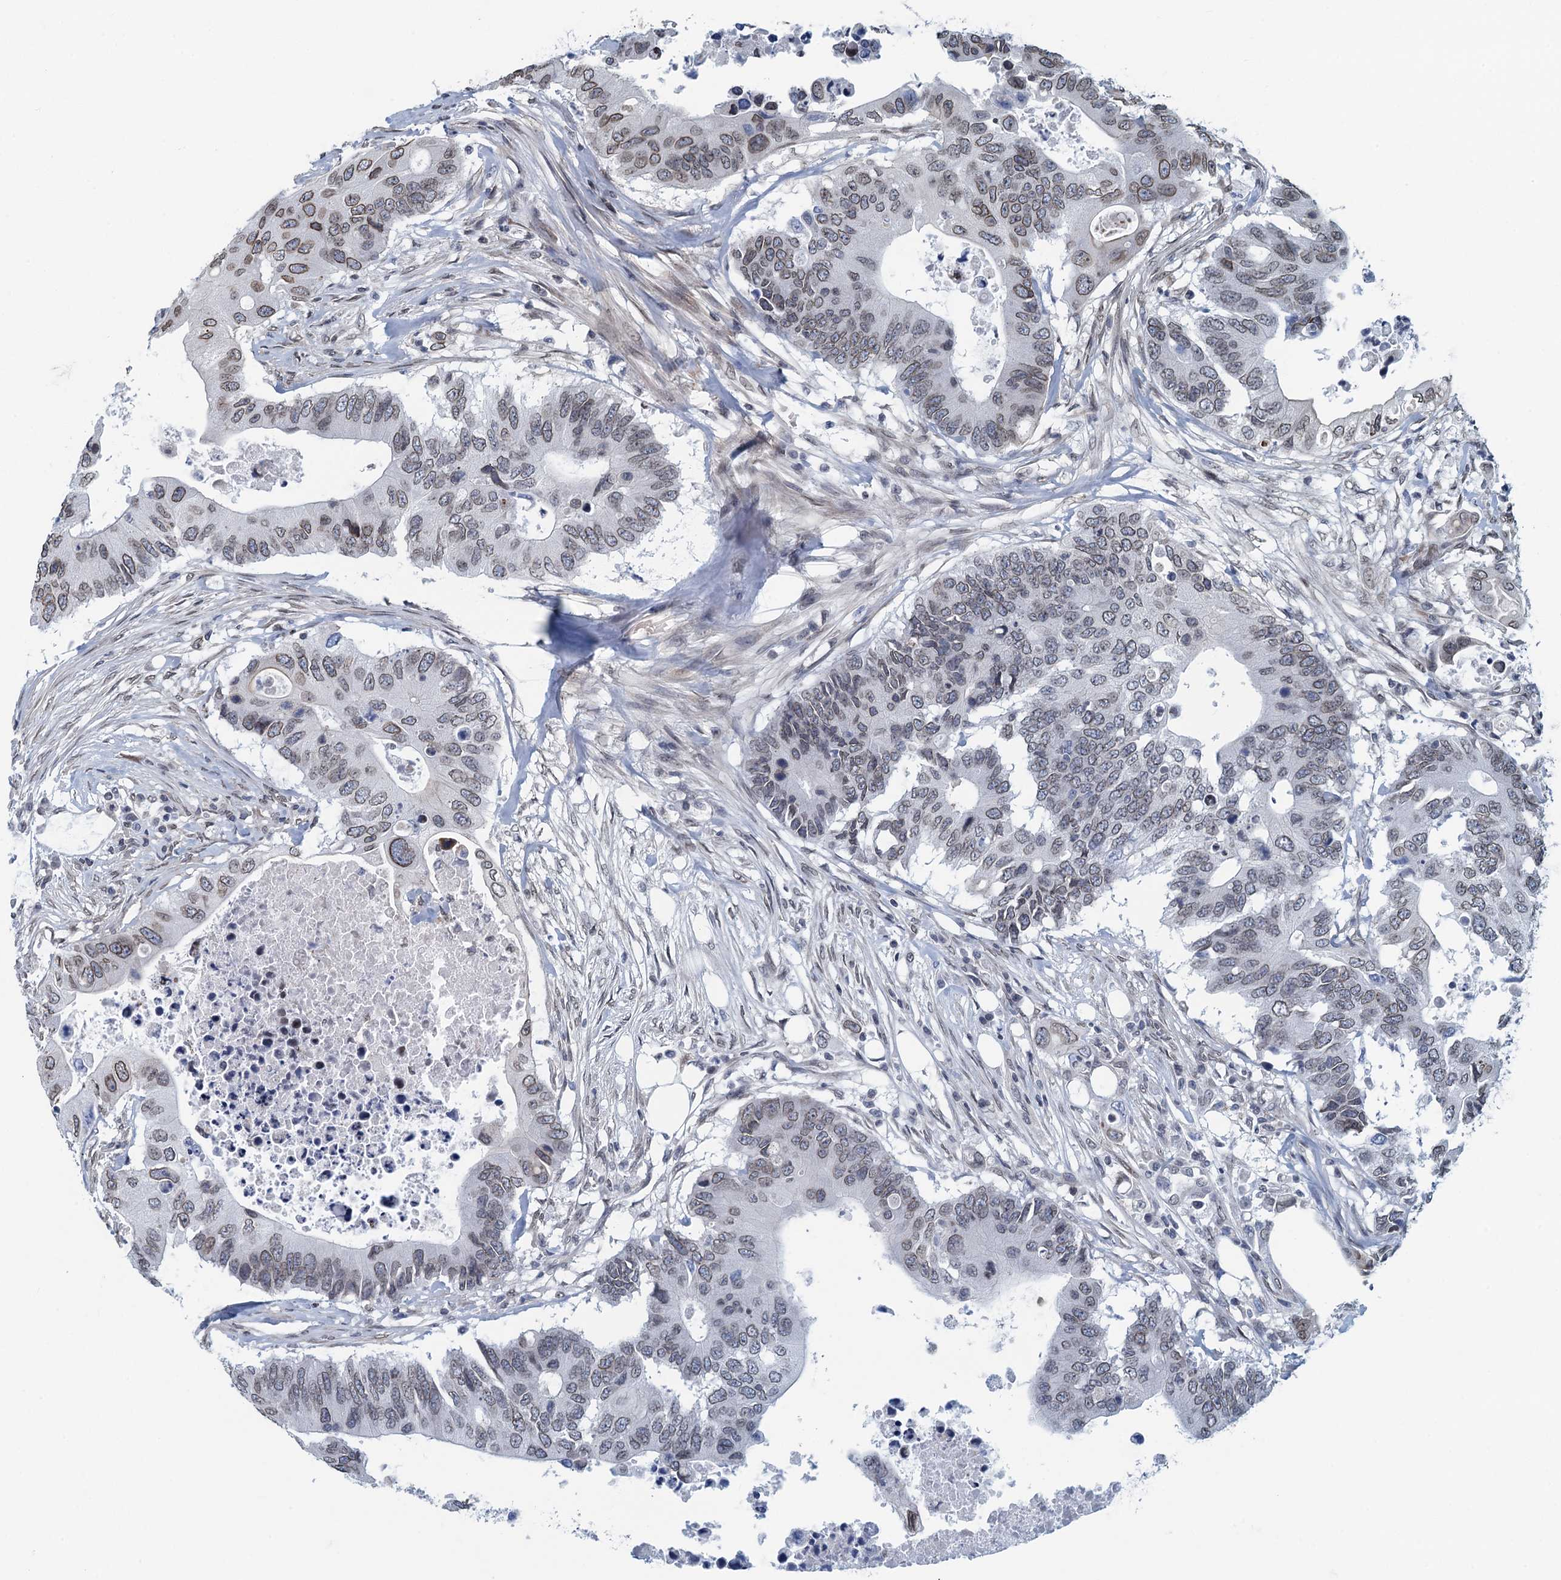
{"staining": {"intensity": "weak", "quantity": "25%-75%", "location": "cytoplasmic/membranous,nuclear"}, "tissue": "colorectal cancer", "cell_type": "Tumor cells", "image_type": "cancer", "snomed": [{"axis": "morphology", "description": "Adenocarcinoma, NOS"}, {"axis": "topography", "description": "Colon"}], "caption": "High-magnification brightfield microscopy of colorectal cancer stained with DAB (brown) and counterstained with hematoxylin (blue). tumor cells exhibit weak cytoplasmic/membranous and nuclear staining is present in approximately25%-75% of cells.", "gene": "CCDC34", "patient": {"sex": "male", "age": 71}}